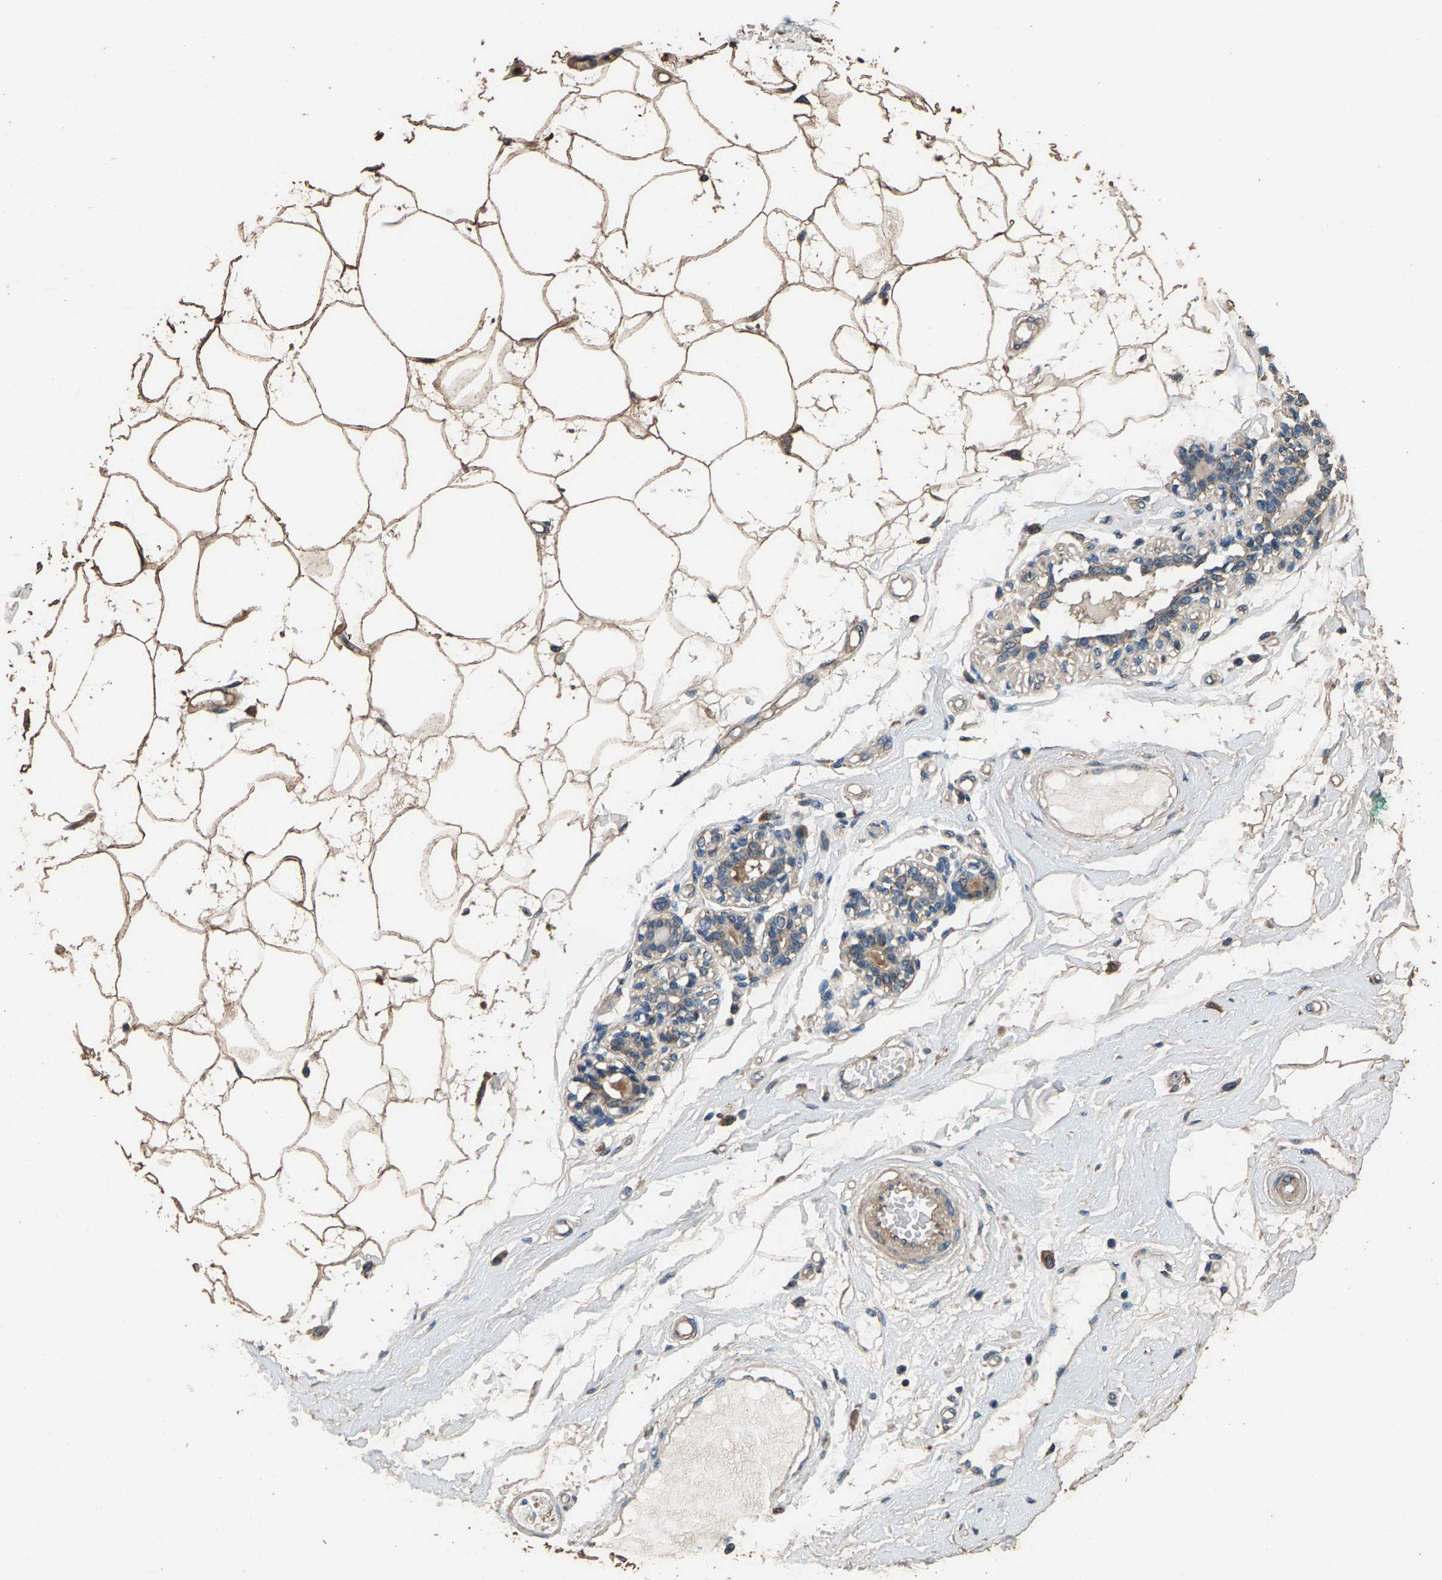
{"staining": {"intensity": "strong", "quantity": ">75%", "location": "cytoplasmic/membranous"}, "tissue": "breast", "cell_type": "Adipocytes", "image_type": "normal", "snomed": [{"axis": "morphology", "description": "Normal tissue, NOS"}, {"axis": "morphology", "description": "Lobular carcinoma"}, {"axis": "topography", "description": "Breast"}], "caption": "The histopathology image demonstrates immunohistochemical staining of benign breast. There is strong cytoplasmic/membranous expression is appreciated in about >75% of adipocytes.", "gene": "MRPL27", "patient": {"sex": "female", "age": 59}}